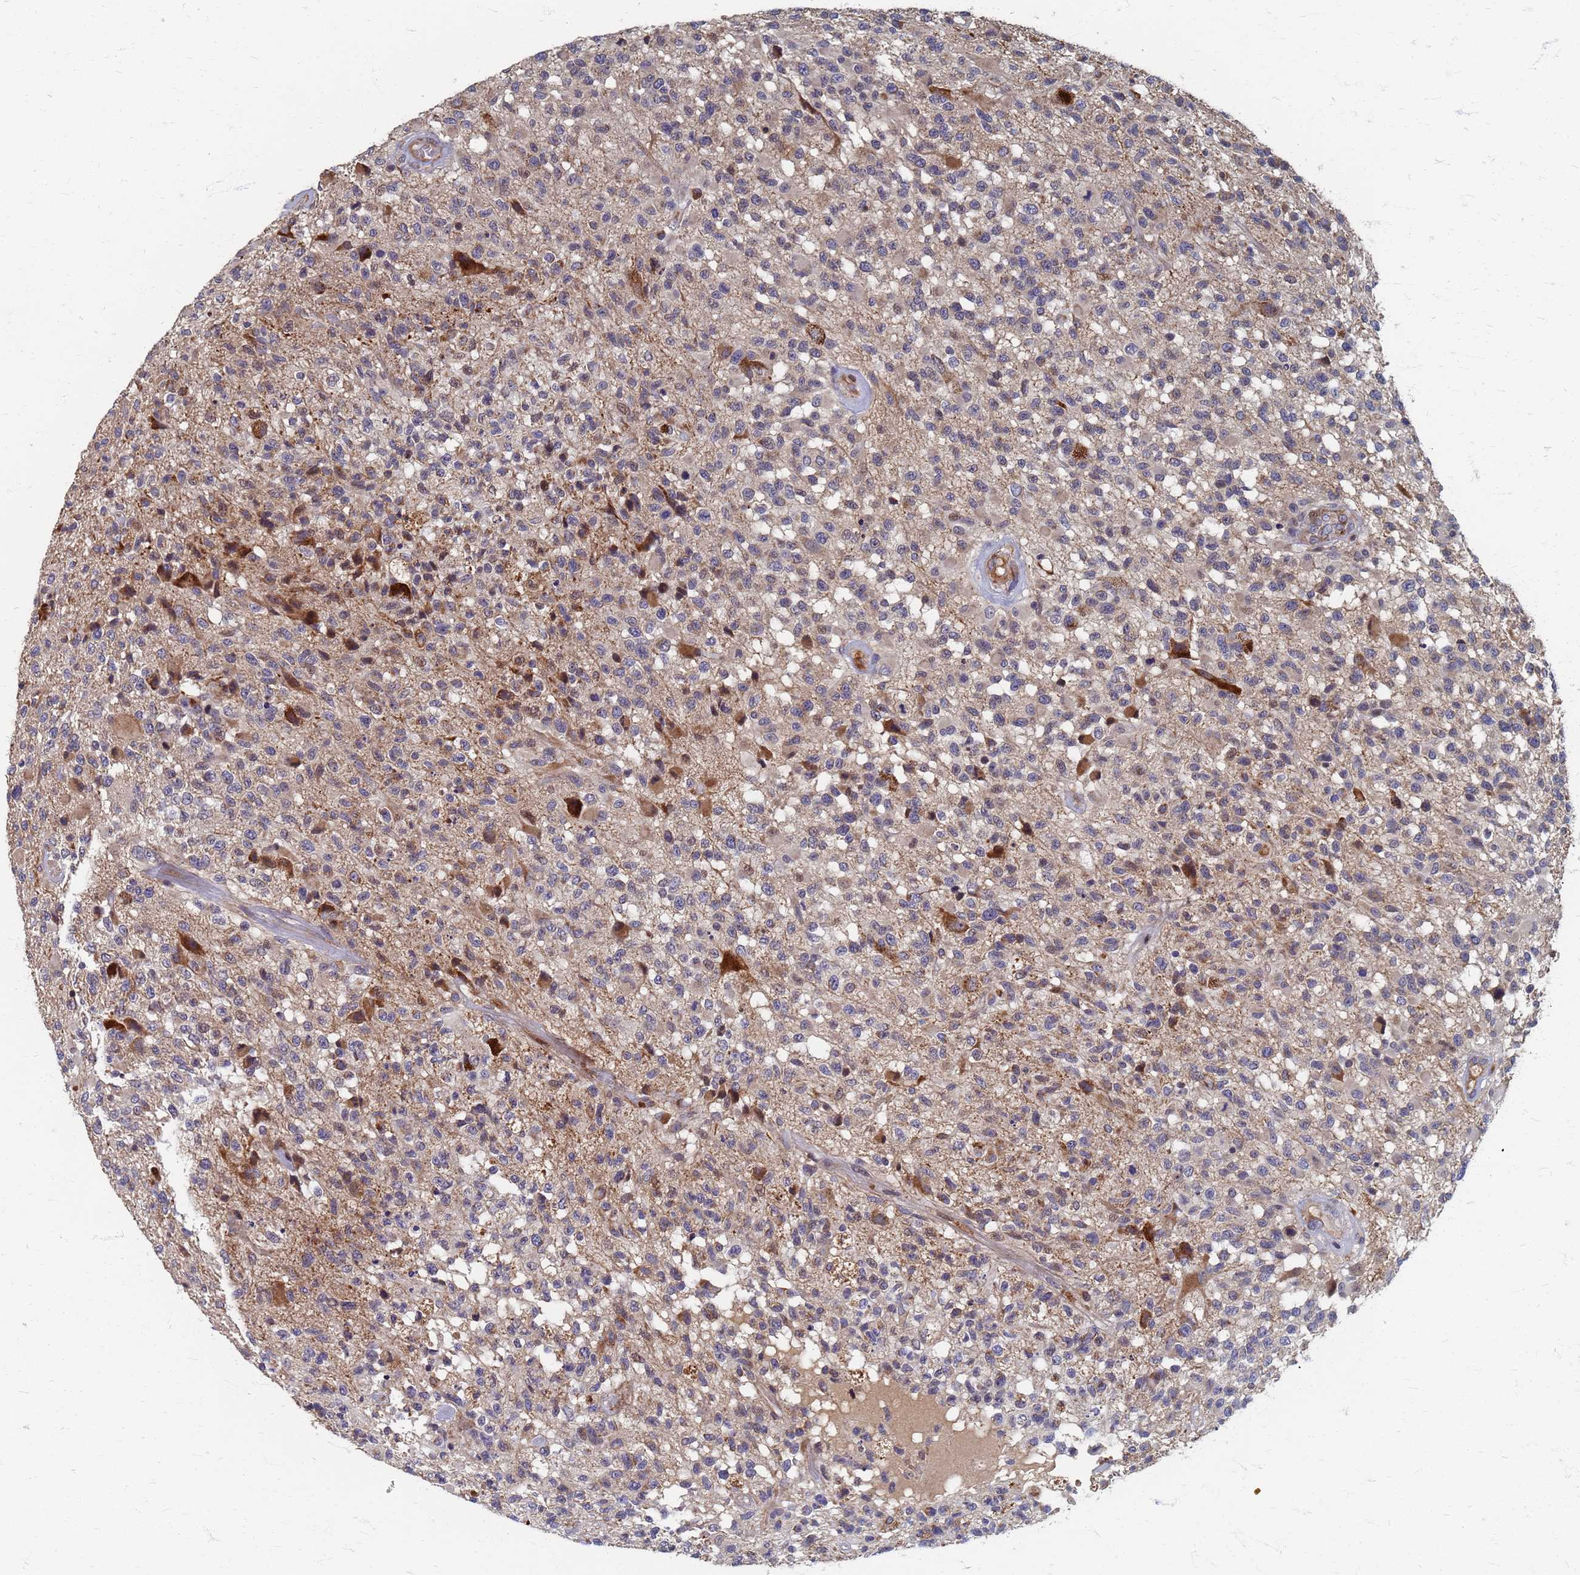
{"staining": {"intensity": "strong", "quantity": "<25%", "location": "cytoplasmic/membranous"}, "tissue": "glioma", "cell_type": "Tumor cells", "image_type": "cancer", "snomed": [{"axis": "morphology", "description": "Glioma, malignant, High grade"}, {"axis": "morphology", "description": "Glioblastoma, NOS"}, {"axis": "topography", "description": "Brain"}], "caption": "Glioma was stained to show a protein in brown. There is medium levels of strong cytoplasmic/membranous positivity in approximately <25% of tumor cells.", "gene": "ATPAF1", "patient": {"sex": "male", "age": 60}}